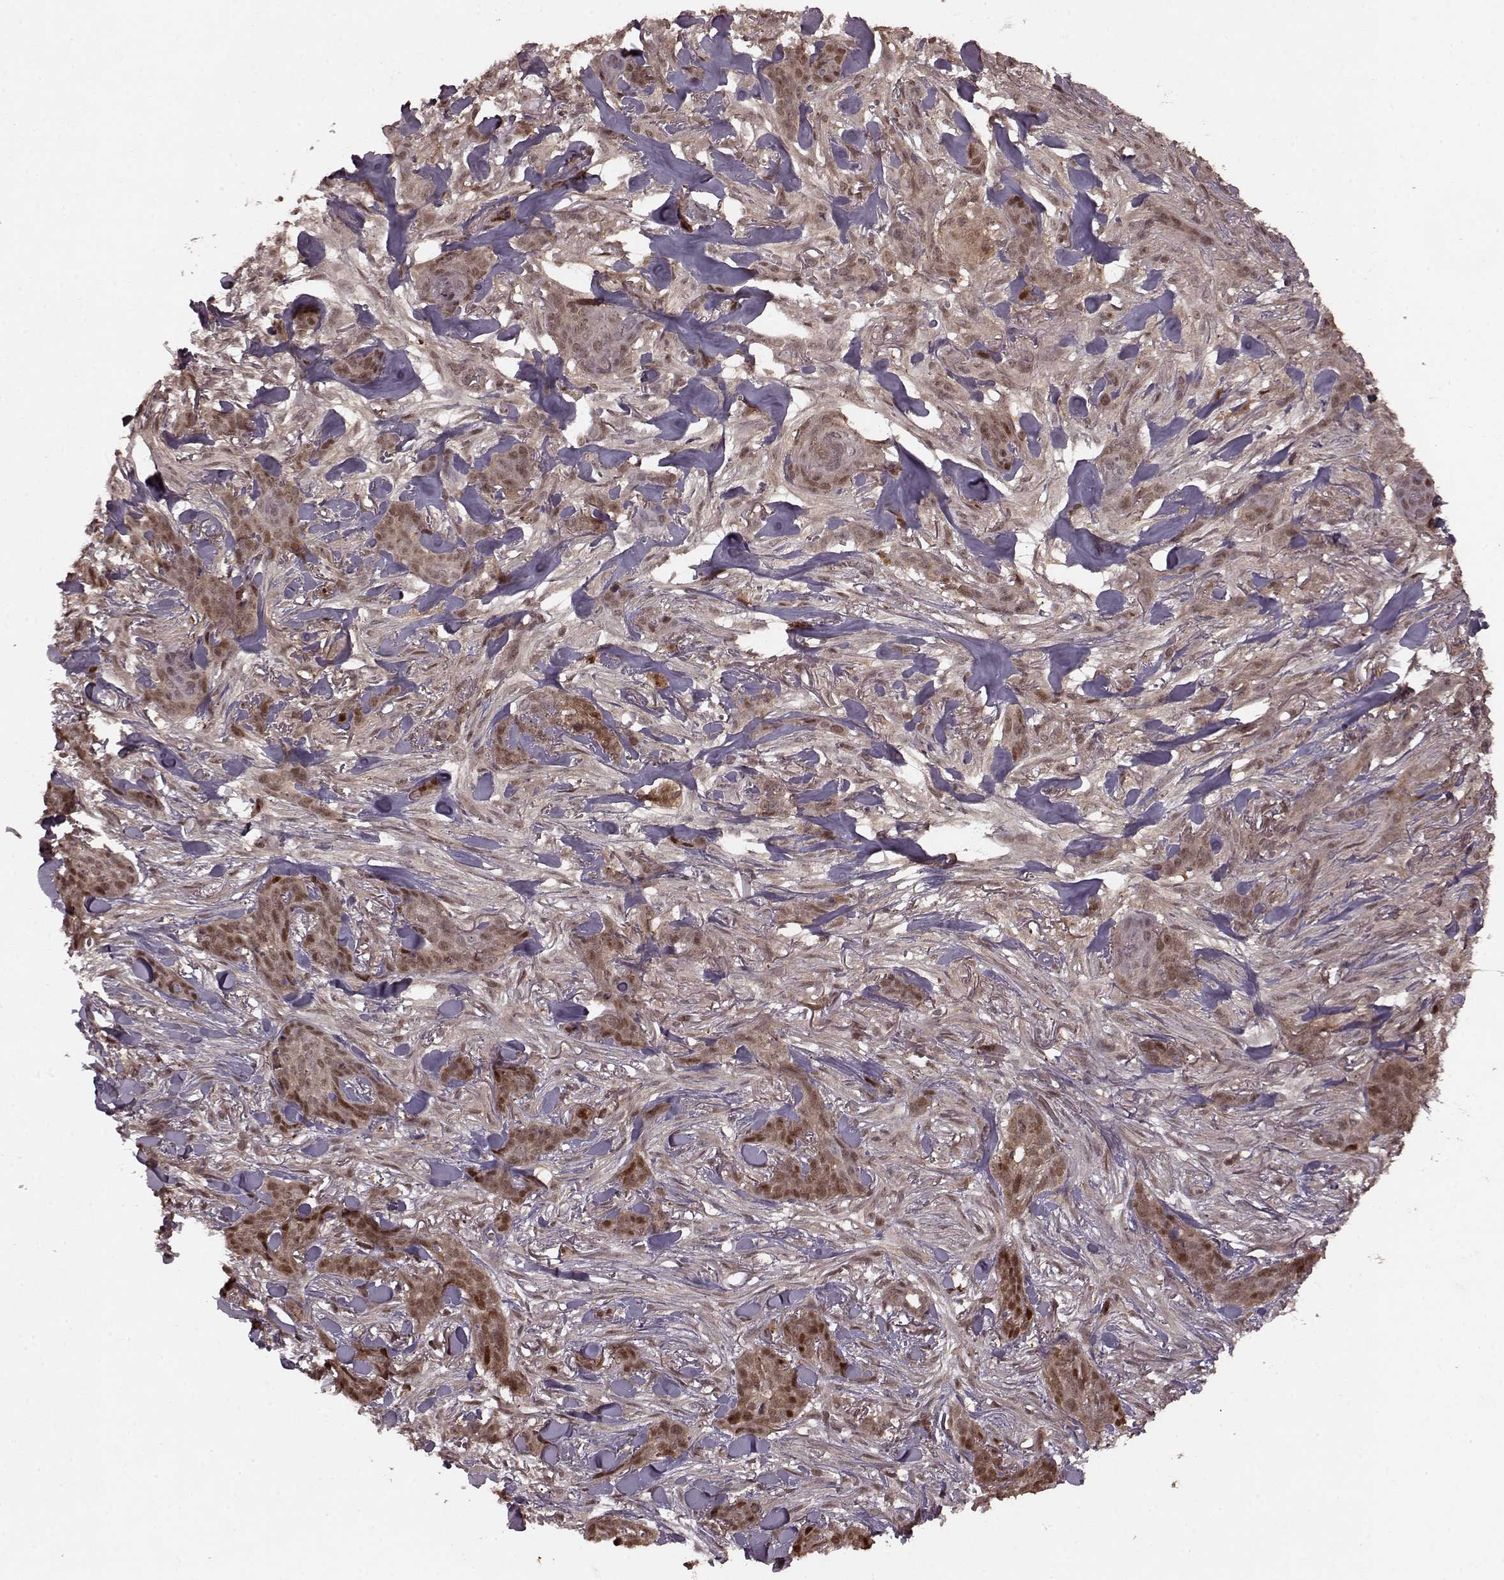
{"staining": {"intensity": "moderate", "quantity": "25%-75%", "location": "cytoplasmic/membranous,nuclear"}, "tissue": "skin cancer", "cell_type": "Tumor cells", "image_type": "cancer", "snomed": [{"axis": "morphology", "description": "Basal cell carcinoma"}, {"axis": "topography", "description": "Skin"}], "caption": "IHC of skin basal cell carcinoma reveals medium levels of moderate cytoplasmic/membranous and nuclear staining in approximately 25%-75% of tumor cells. (DAB IHC with brightfield microscopy, high magnification).", "gene": "GSS", "patient": {"sex": "female", "age": 61}}